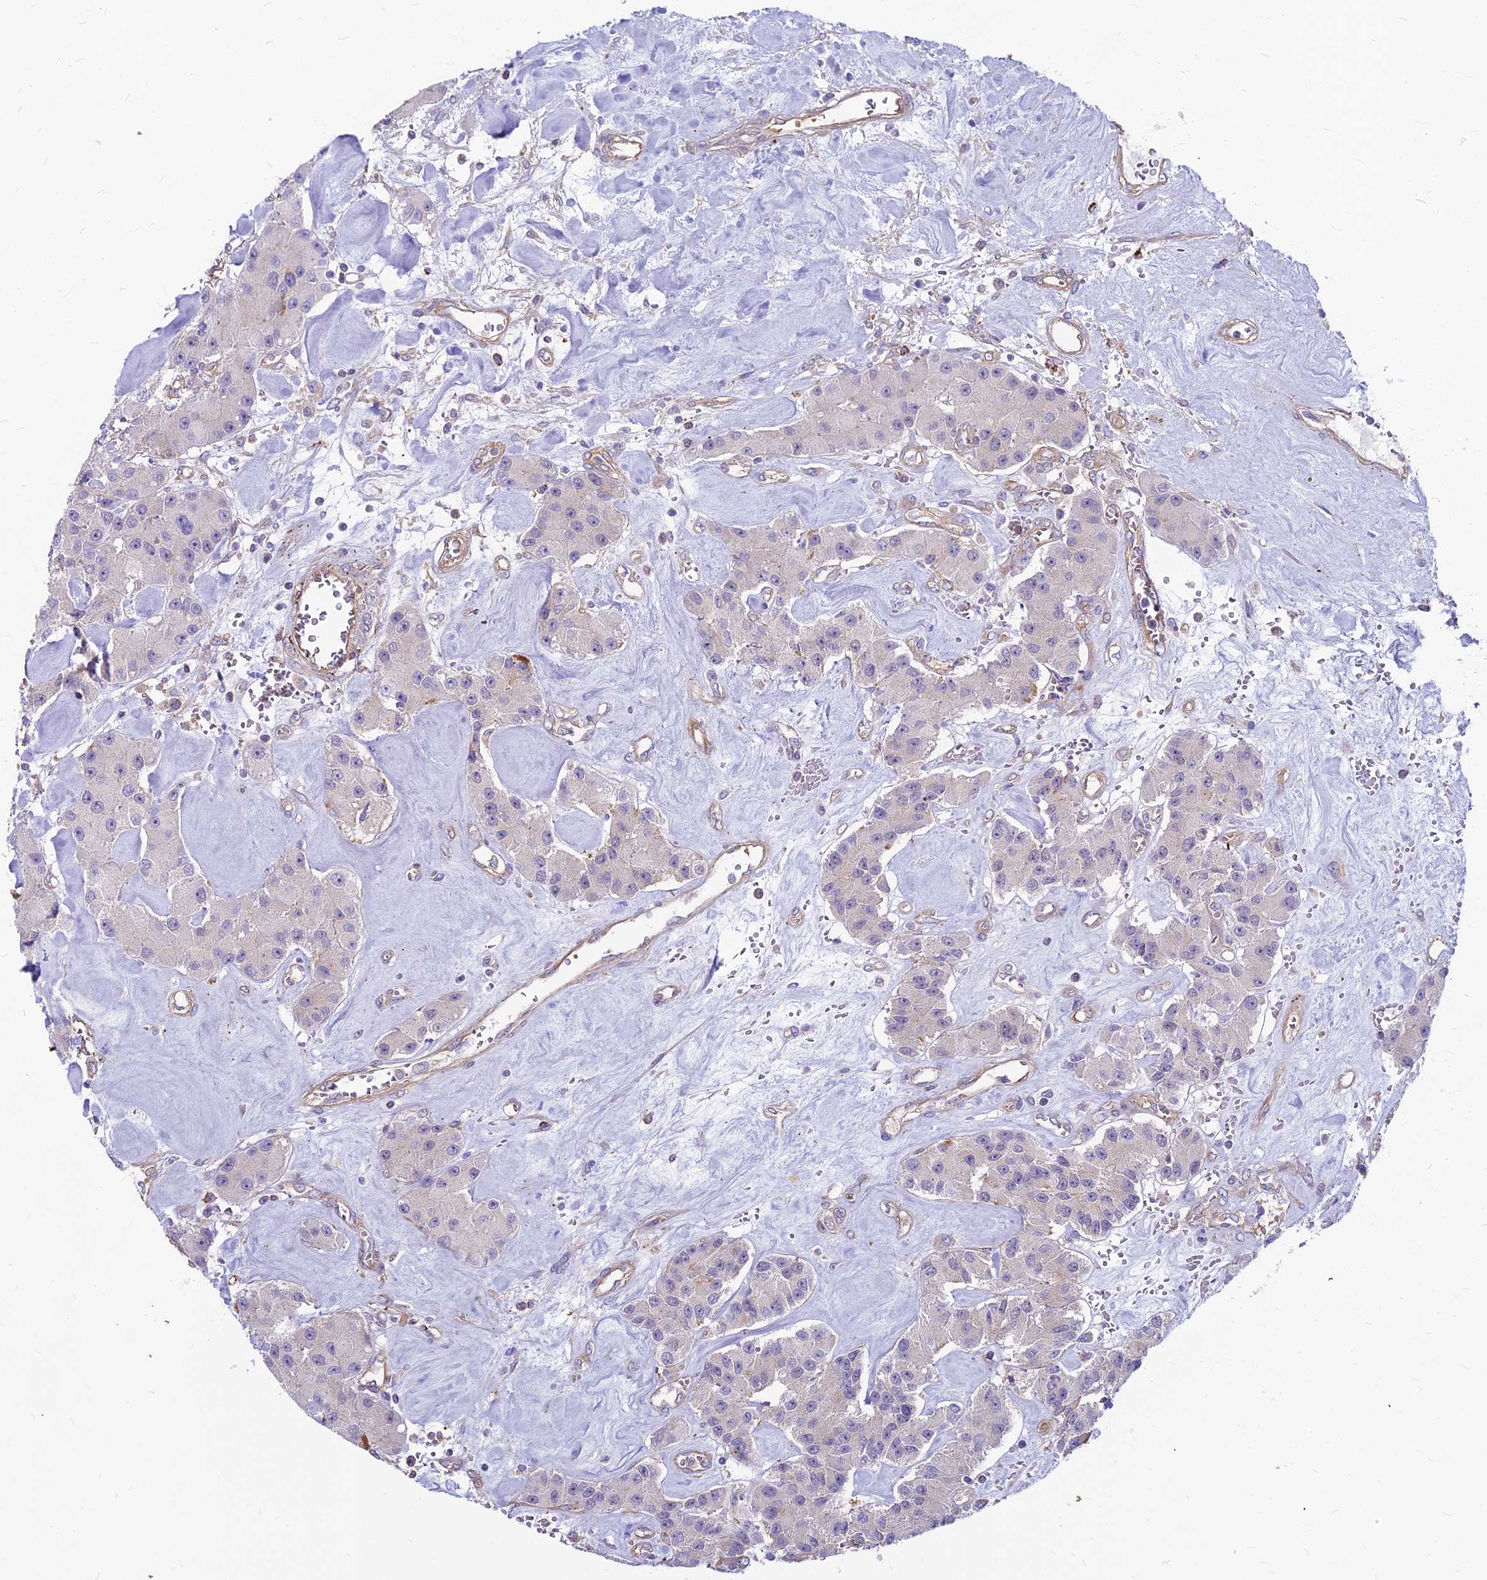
{"staining": {"intensity": "negative", "quantity": "none", "location": "none"}, "tissue": "carcinoid", "cell_type": "Tumor cells", "image_type": "cancer", "snomed": [{"axis": "morphology", "description": "Carcinoid, malignant, NOS"}, {"axis": "topography", "description": "Pancreas"}], "caption": "High magnification brightfield microscopy of carcinoid (malignant) stained with DAB (3,3'-diaminobenzidine) (brown) and counterstained with hematoxylin (blue): tumor cells show no significant expression.", "gene": "HLA-DOA", "patient": {"sex": "male", "age": 41}}